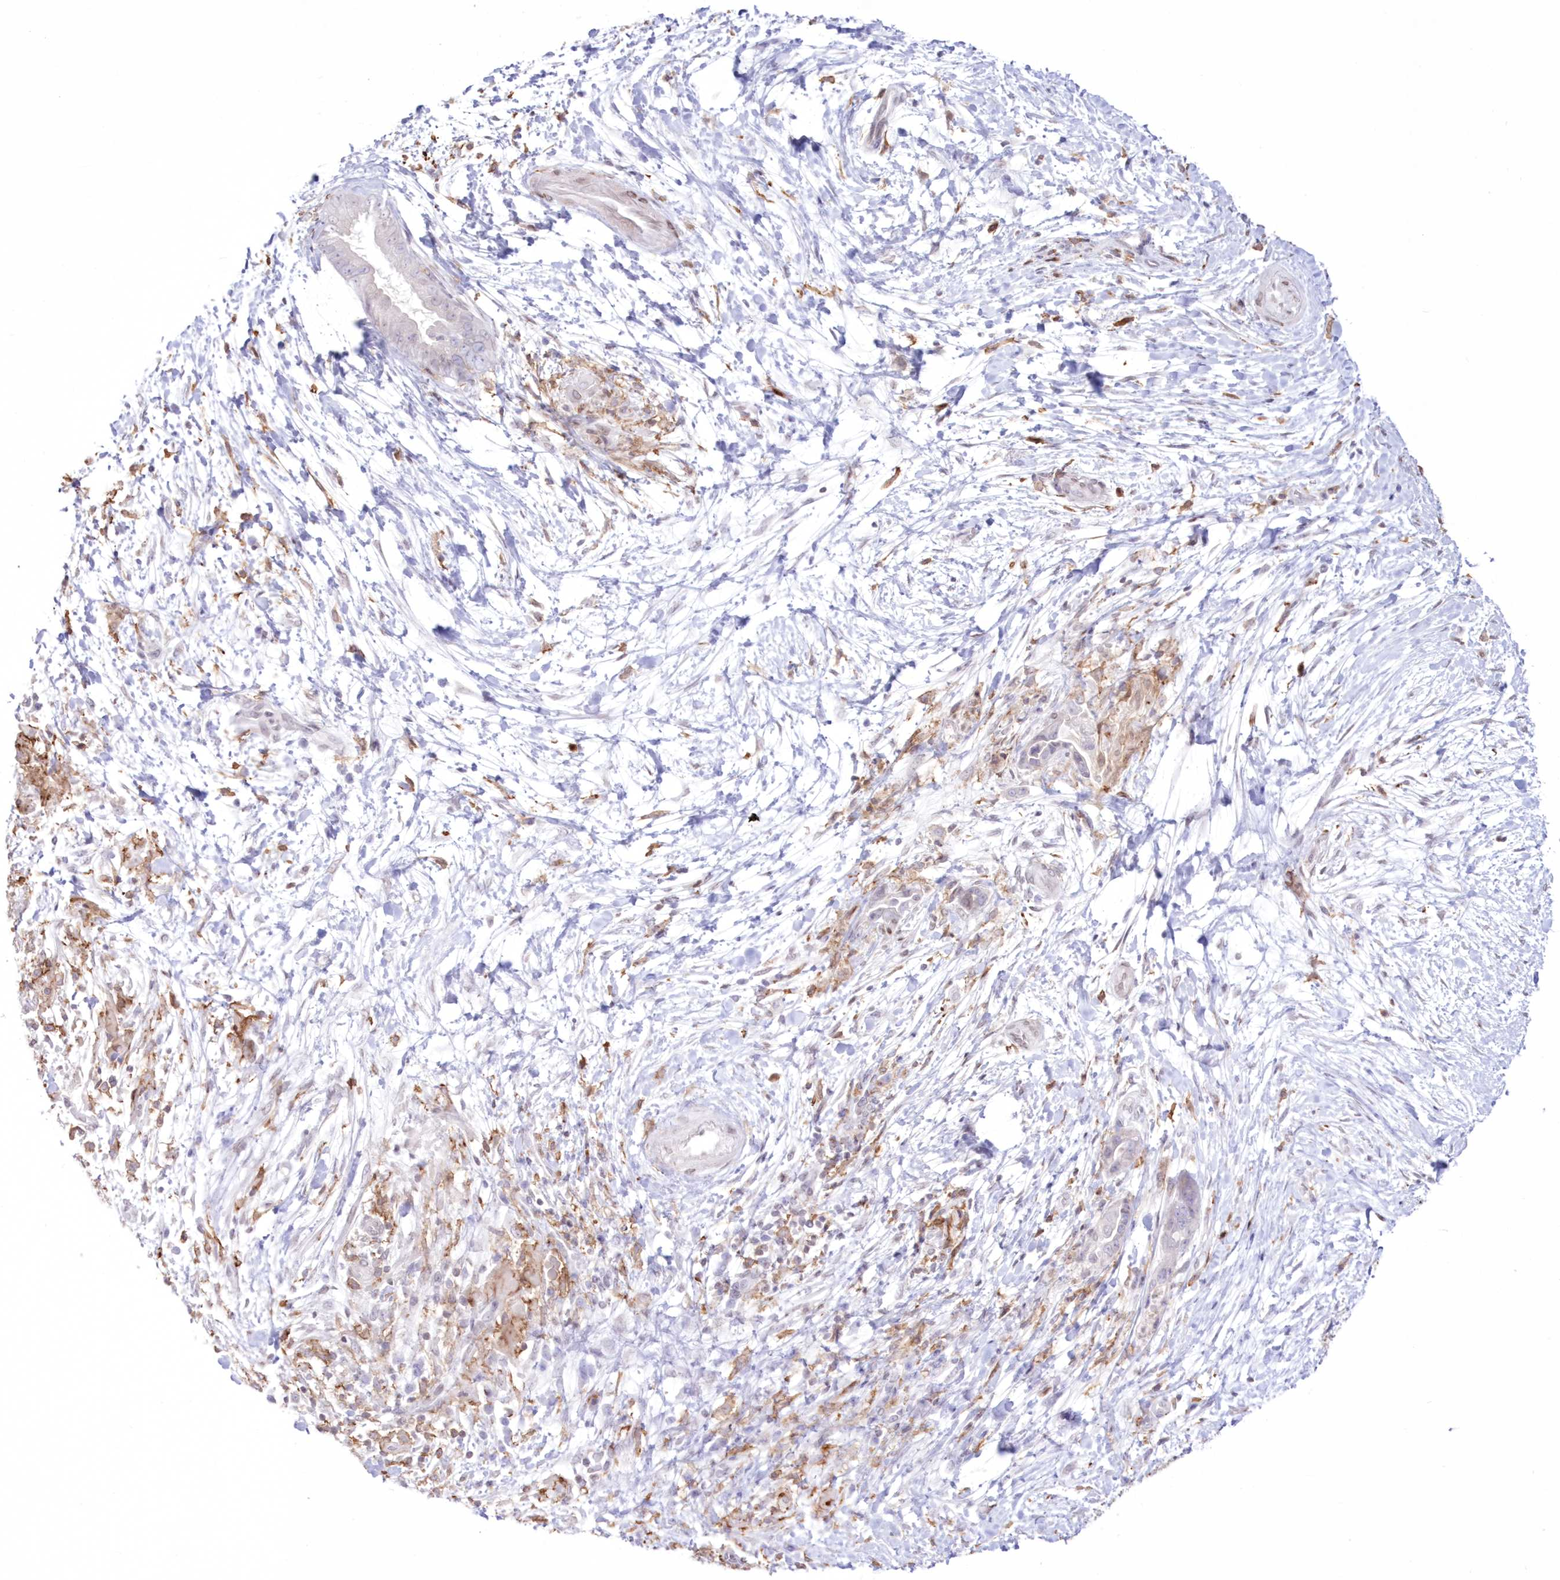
{"staining": {"intensity": "negative", "quantity": "none", "location": "none"}, "tissue": "pancreatic cancer", "cell_type": "Tumor cells", "image_type": "cancer", "snomed": [{"axis": "morphology", "description": "Adenocarcinoma, NOS"}, {"axis": "topography", "description": "Pancreas"}], "caption": "This is an immunohistochemistry photomicrograph of human pancreatic adenocarcinoma. There is no staining in tumor cells.", "gene": "C11orf1", "patient": {"sex": "male", "age": 75}}